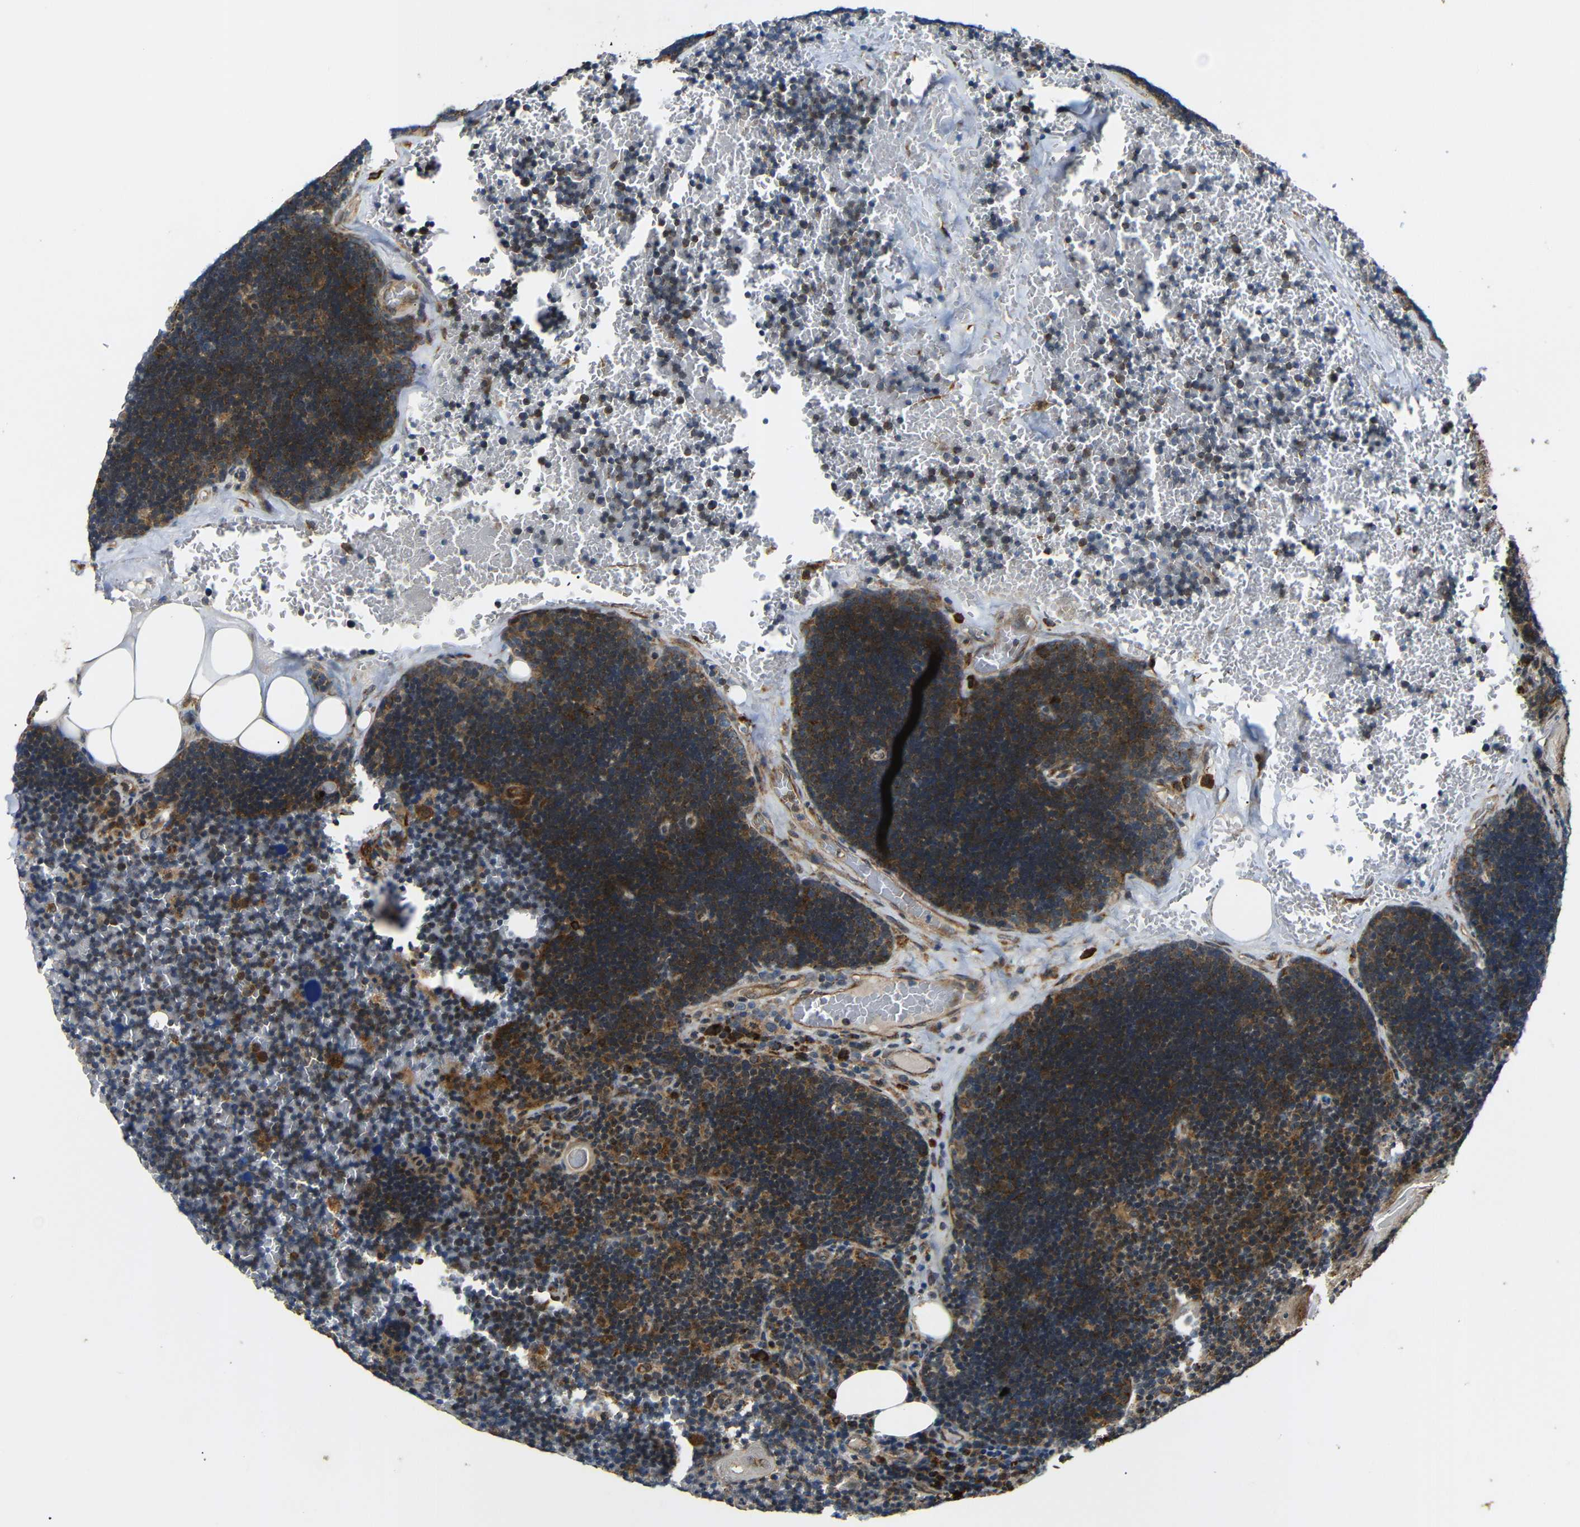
{"staining": {"intensity": "moderate", "quantity": ">75%", "location": "cytoplasmic/membranous"}, "tissue": "lymph node", "cell_type": "Germinal center cells", "image_type": "normal", "snomed": [{"axis": "morphology", "description": "Normal tissue, NOS"}, {"axis": "topography", "description": "Lymph node"}], "caption": "Immunohistochemical staining of unremarkable human lymph node shows medium levels of moderate cytoplasmic/membranous positivity in approximately >75% of germinal center cells.", "gene": "KANK4", "patient": {"sex": "male", "age": 33}}